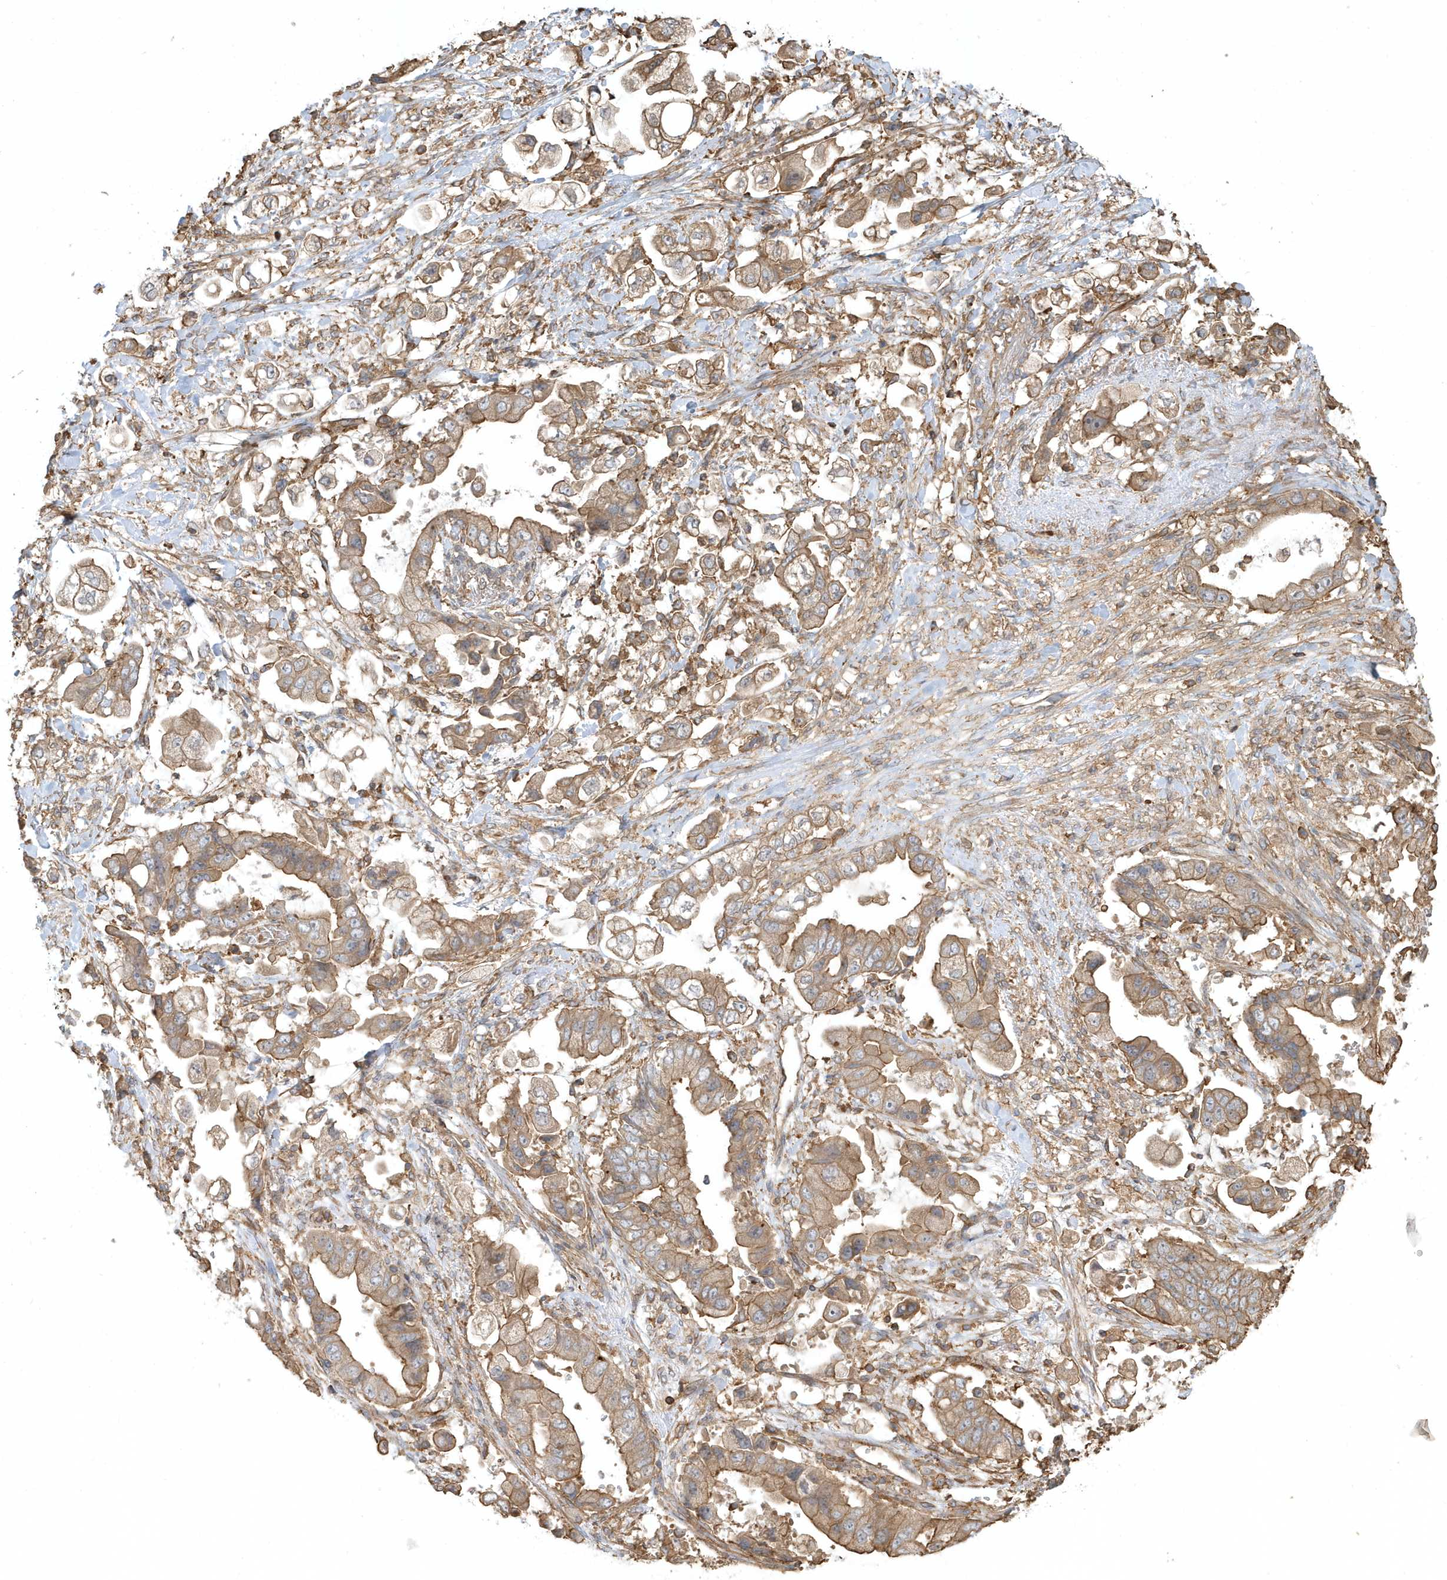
{"staining": {"intensity": "moderate", "quantity": ">75%", "location": "cytoplasmic/membranous"}, "tissue": "stomach cancer", "cell_type": "Tumor cells", "image_type": "cancer", "snomed": [{"axis": "morphology", "description": "Adenocarcinoma, NOS"}, {"axis": "topography", "description": "Stomach"}], "caption": "Stomach adenocarcinoma stained with a protein marker exhibits moderate staining in tumor cells.", "gene": "ZBTB8A", "patient": {"sex": "male", "age": 62}}